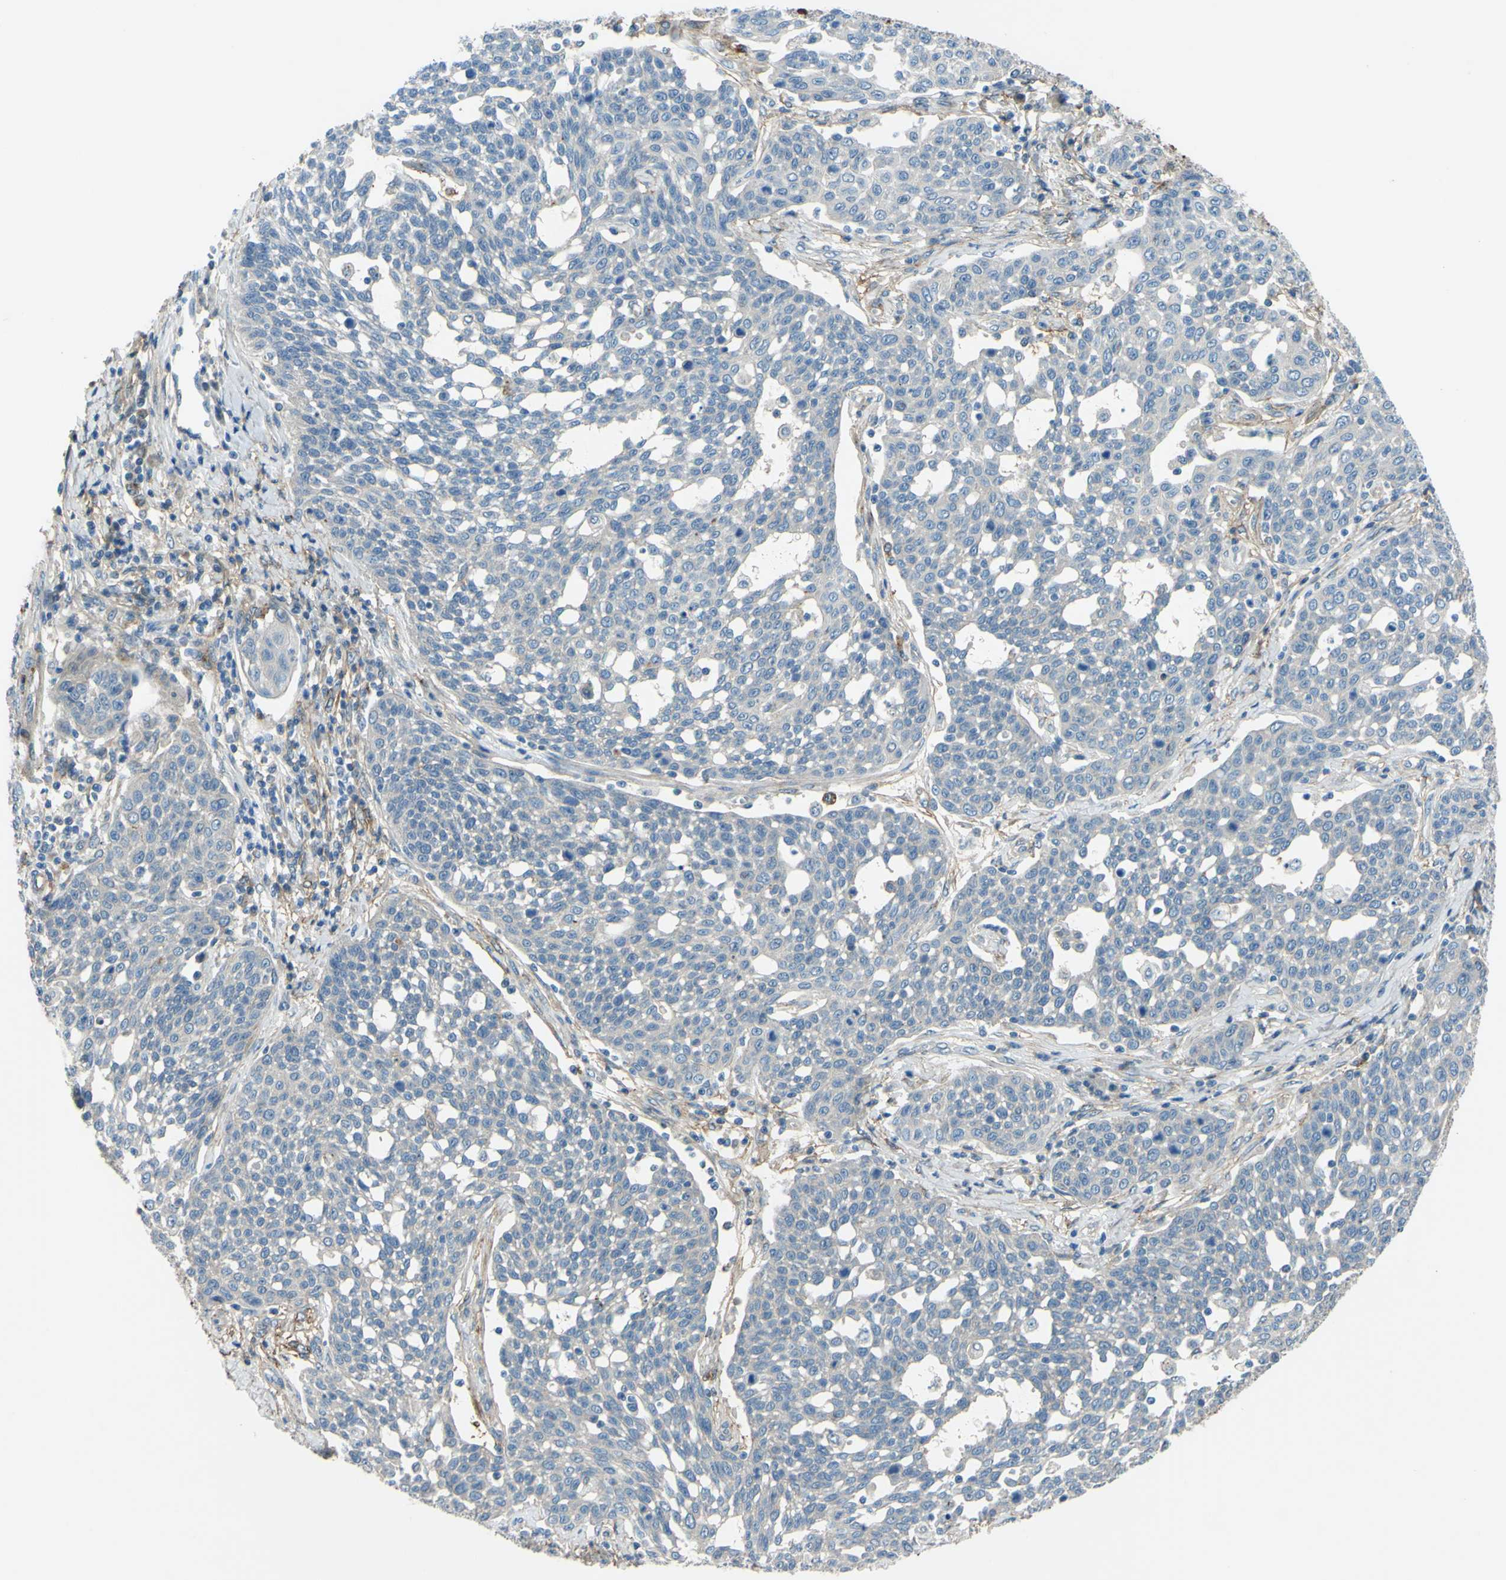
{"staining": {"intensity": "weak", "quantity": "25%-75%", "location": "cytoplasmic/membranous"}, "tissue": "cervical cancer", "cell_type": "Tumor cells", "image_type": "cancer", "snomed": [{"axis": "morphology", "description": "Squamous cell carcinoma, NOS"}, {"axis": "topography", "description": "Cervix"}], "caption": "Weak cytoplasmic/membranous protein staining is identified in about 25%-75% of tumor cells in cervical squamous cell carcinoma.", "gene": "ARHGAP1", "patient": {"sex": "female", "age": 34}}